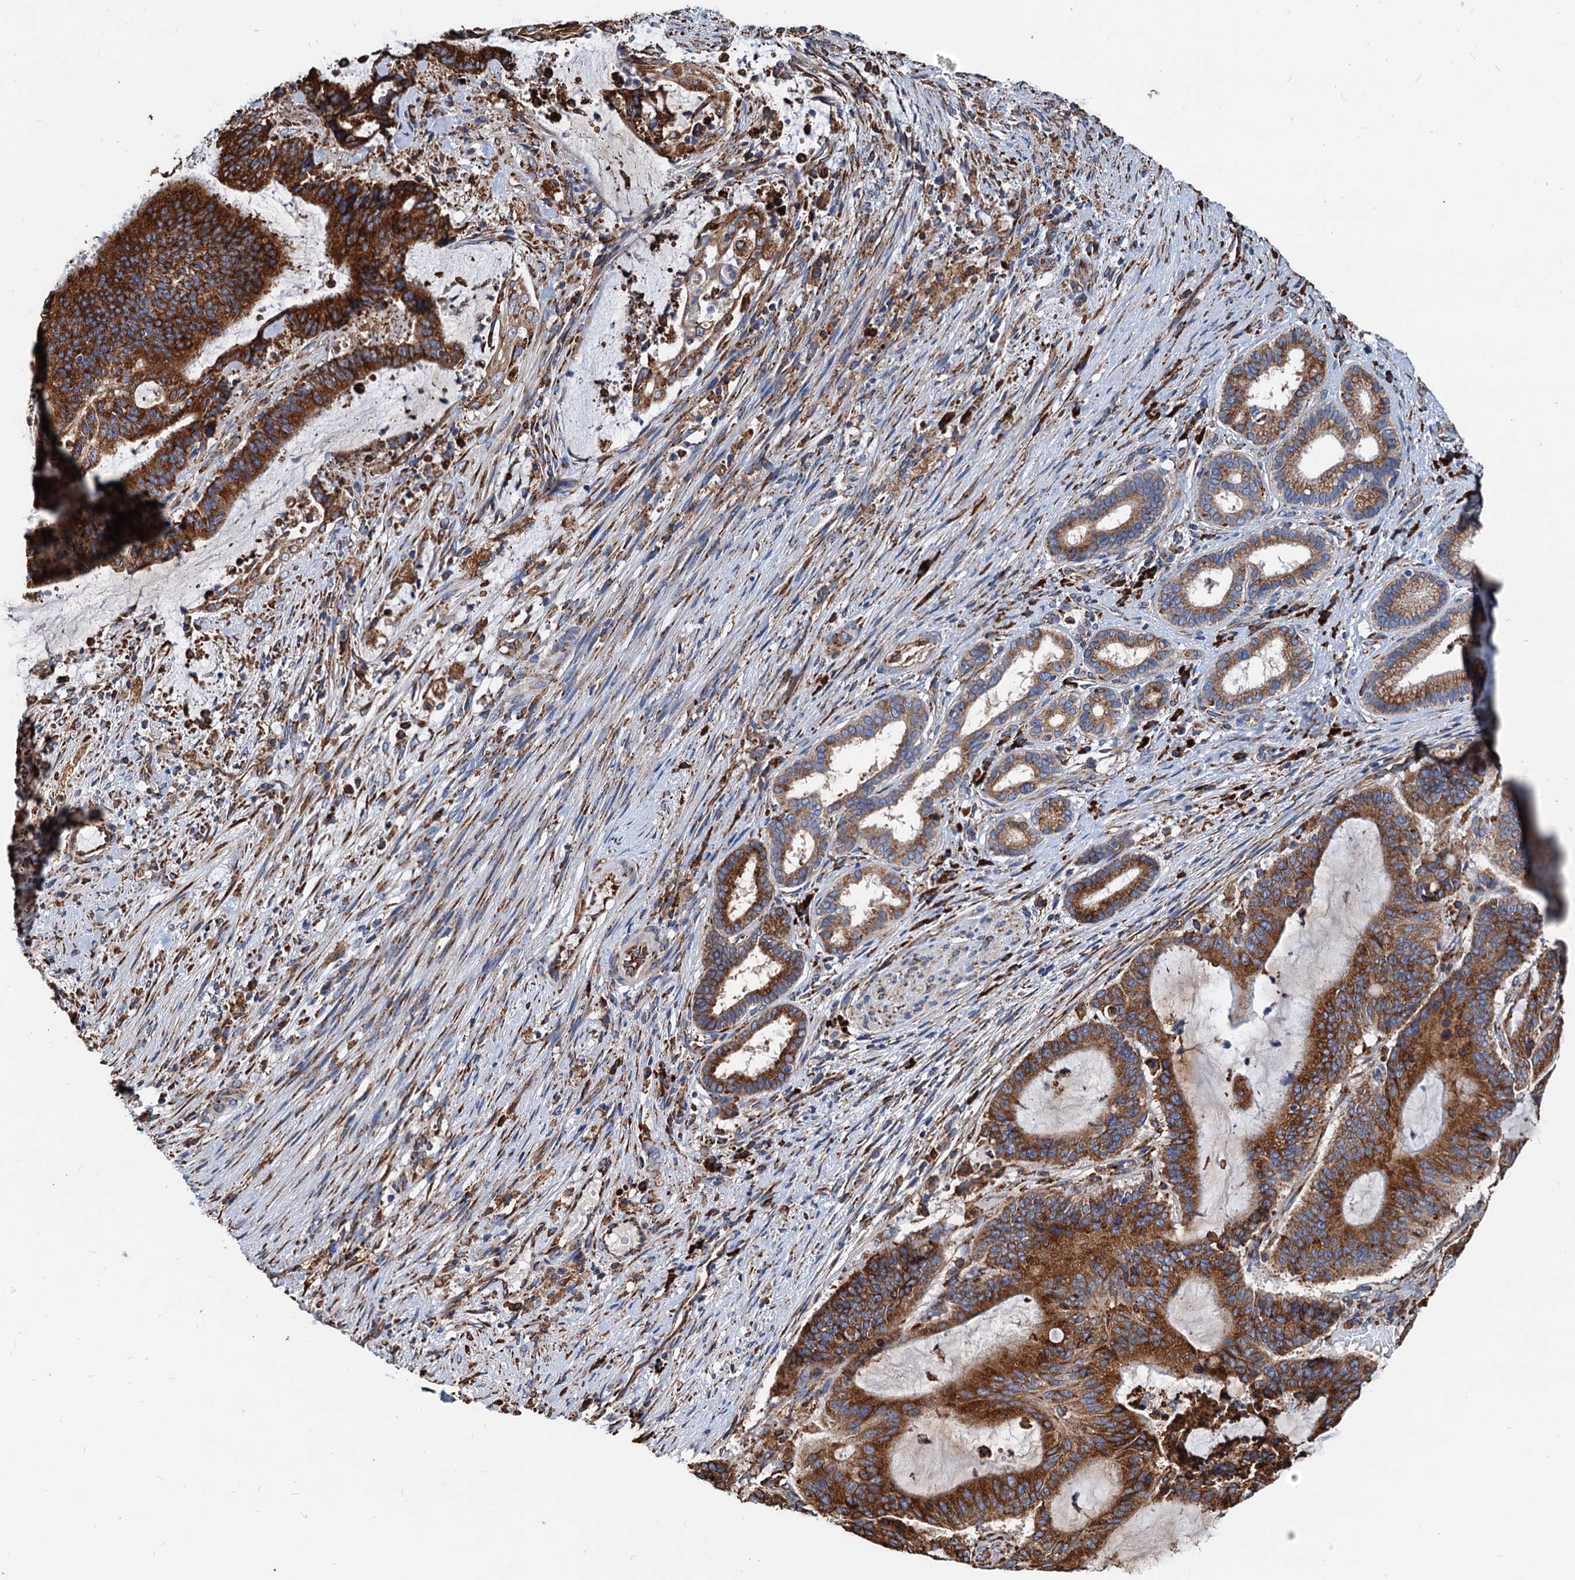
{"staining": {"intensity": "strong", "quantity": ">75%", "location": "cytoplasmic/membranous"}, "tissue": "liver cancer", "cell_type": "Tumor cells", "image_type": "cancer", "snomed": [{"axis": "morphology", "description": "Normal tissue, NOS"}, {"axis": "morphology", "description": "Cholangiocarcinoma"}, {"axis": "topography", "description": "Liver"}, {"axis": "topography", "description": "Peripheral nerve tissue"}], "caption": "Immunohistochemical staining of liver cancer (cholangiocarcinoma) displays high levels of strong cytoplasmic/membranous protein staining in approximately >75% of tumor cells.", "gene": "HSPA5", "patient": {"sex": "female", "age": 73}}